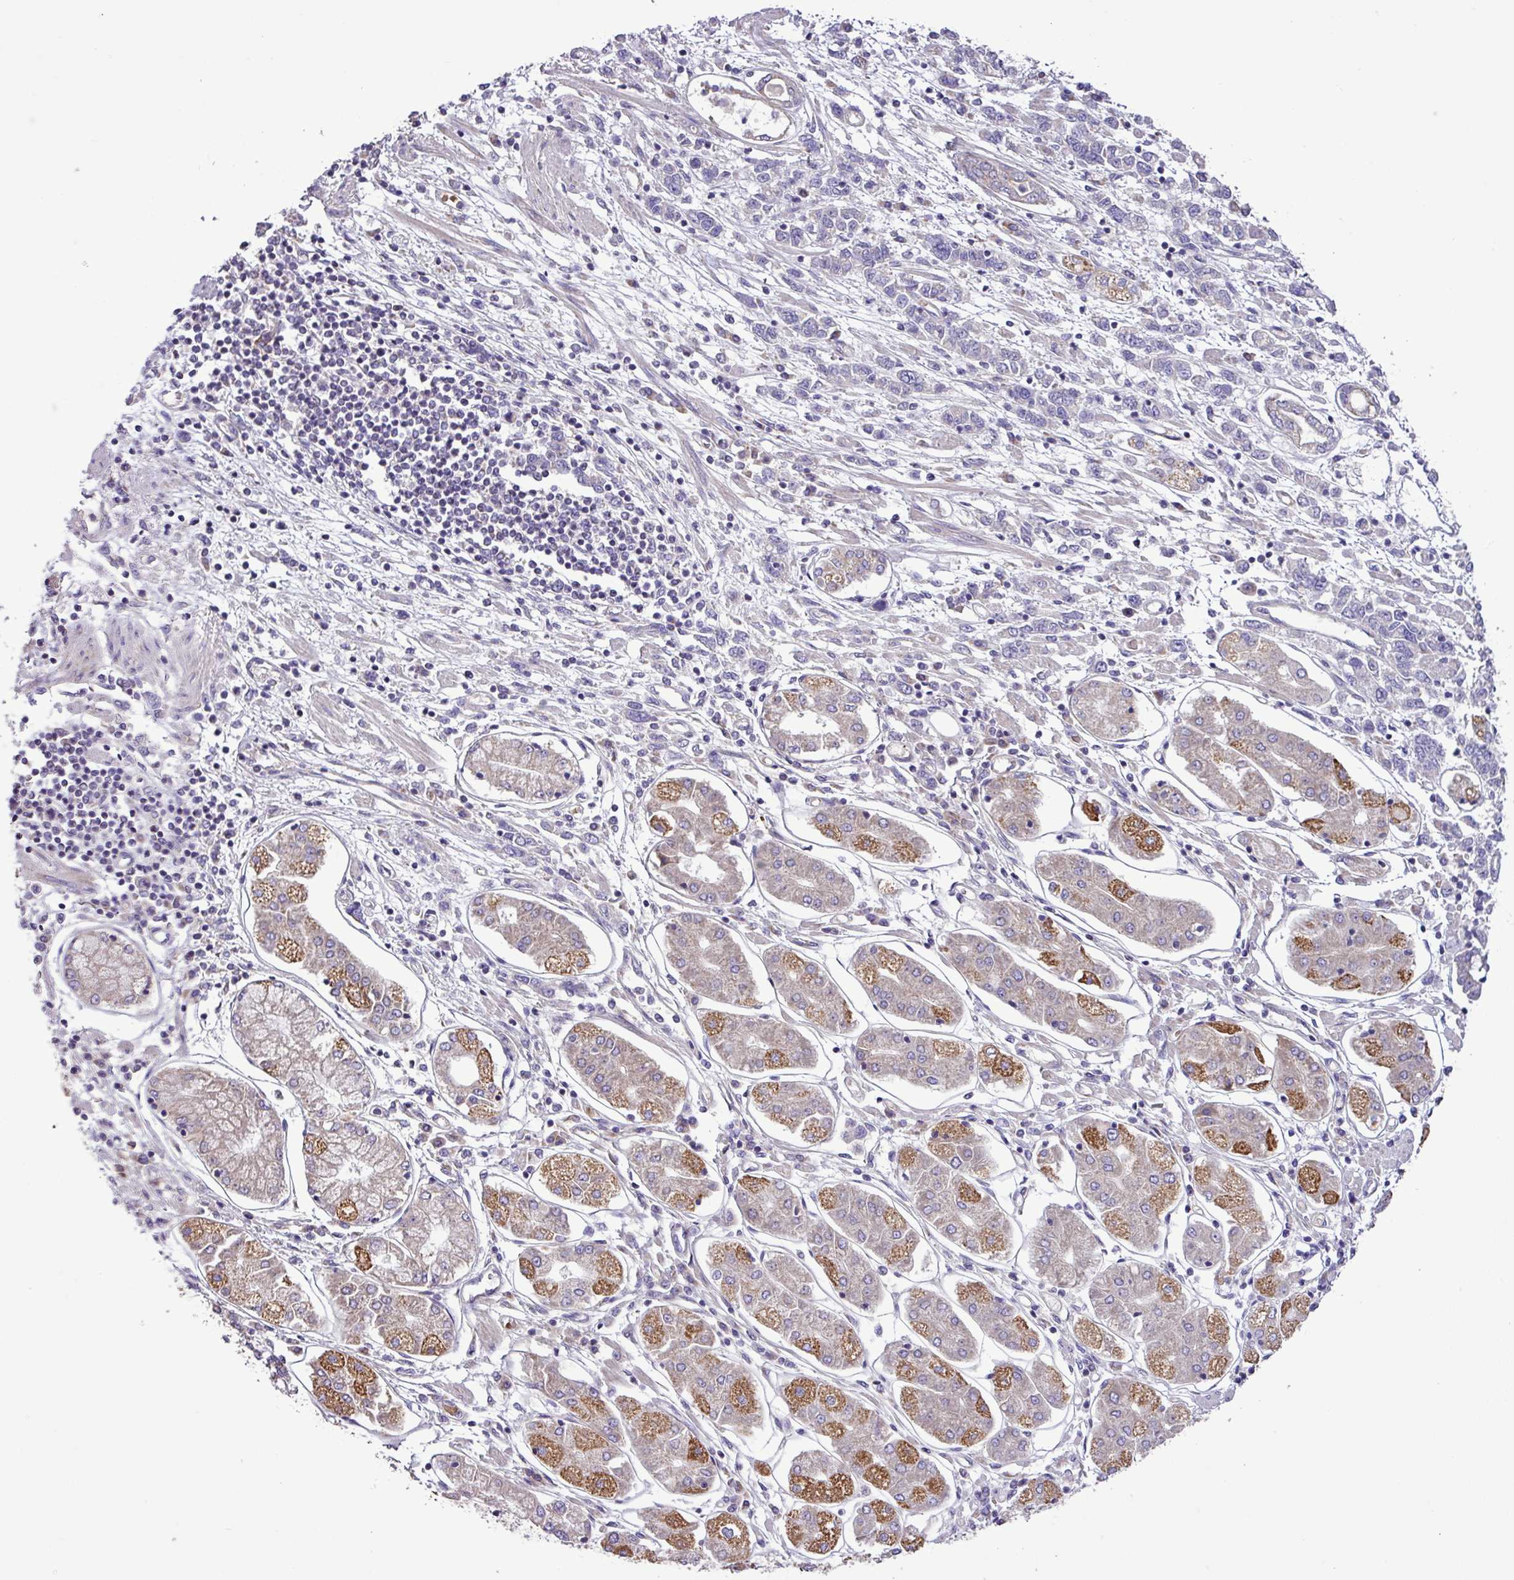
{"staining": {"intensity": "negative", "quantity": "none", "location": "none"}, "tissue": "stomach cancer", "cell_type": "Tumor cells", "image_type": "cancer", "snomed": [{"axis": "morphology", "description": "Adenocarcinoma, NOS"}, {"axis": "topography", "description": "Stomach"}], "caption": "Tumor cells are negative for protein expression in human stomach cancer (adenocarcinoma).", "gene": "FAM183A", "patient": {"sex": "female", "age": 76}}